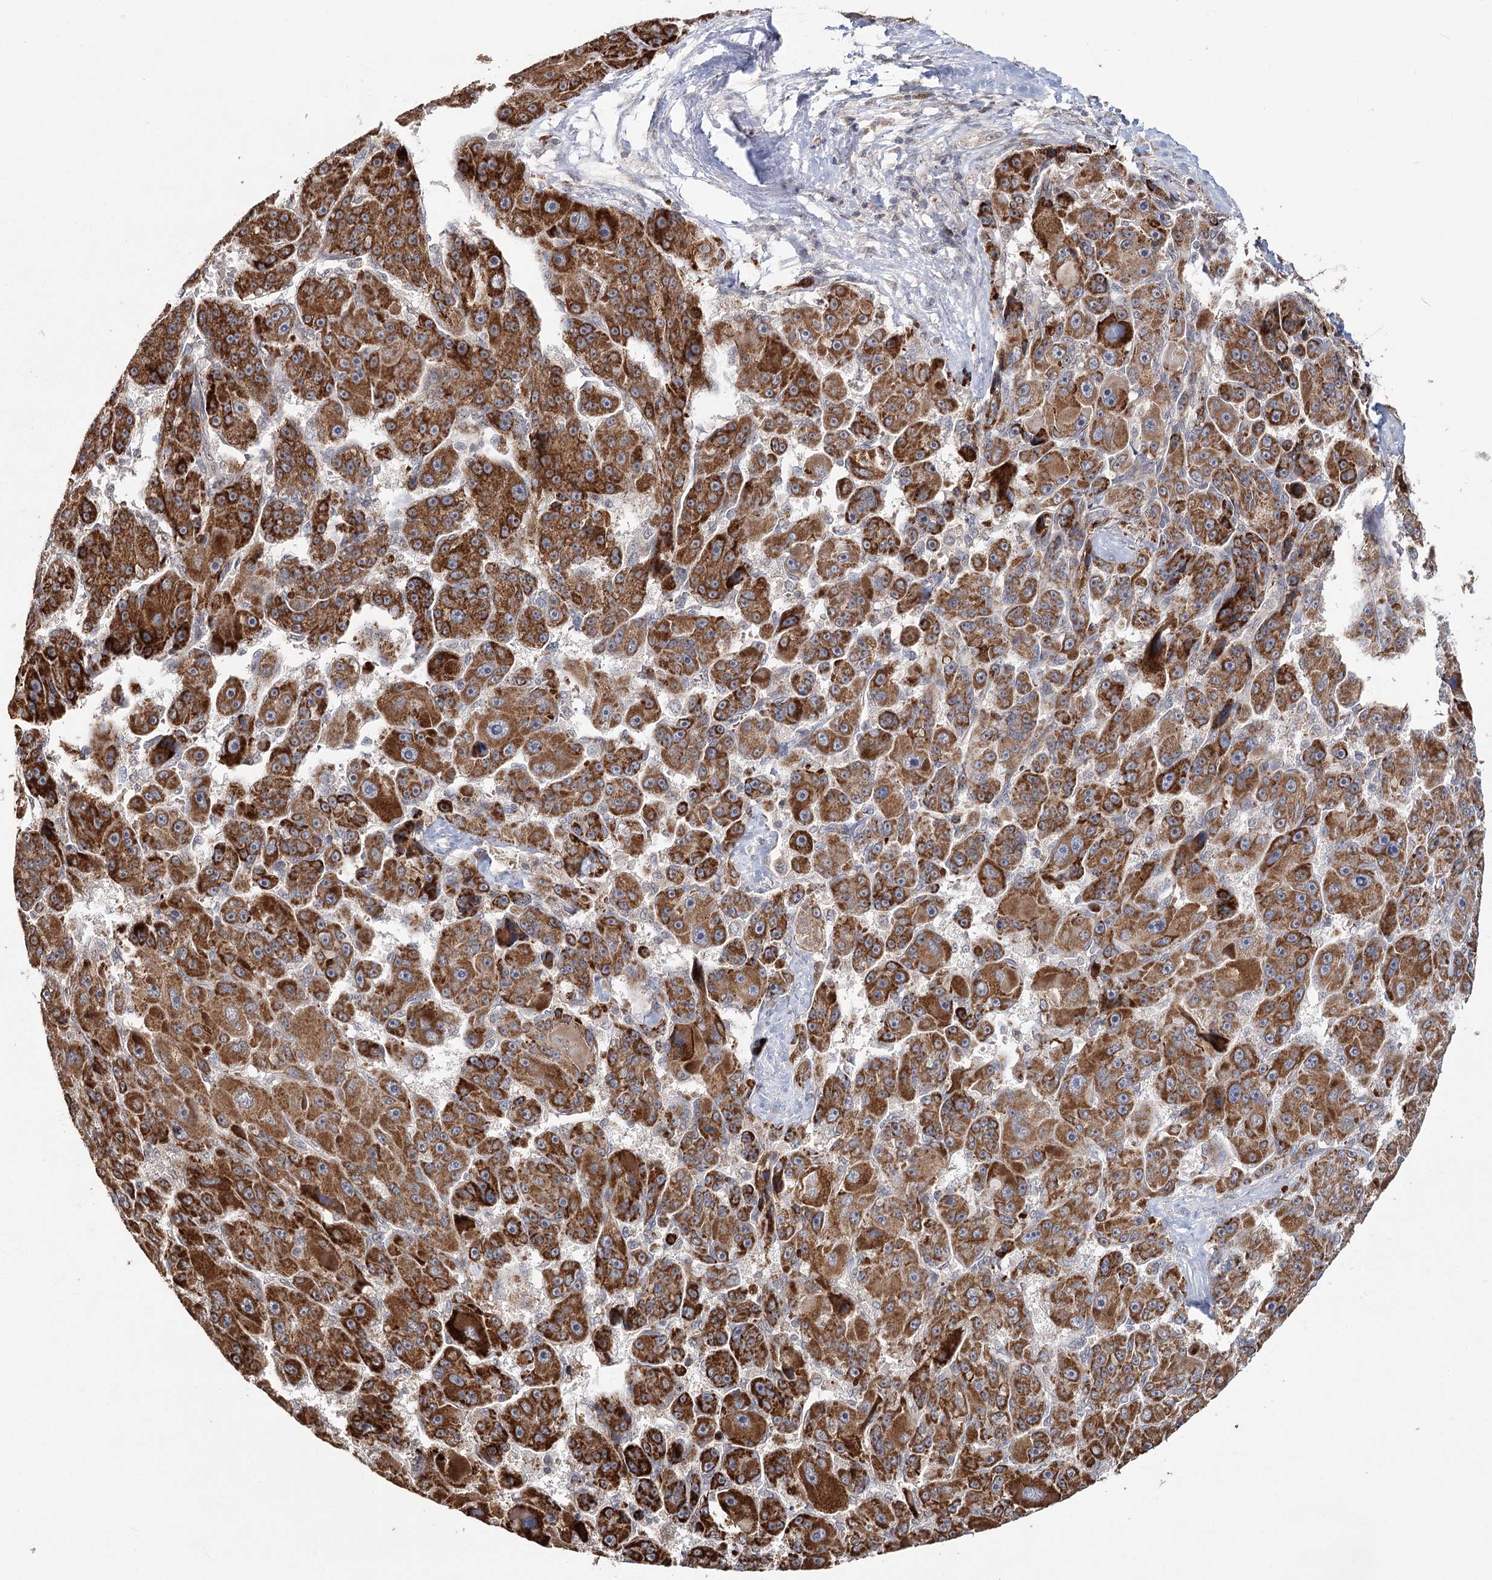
{"staining": {"intensity": "strong", "quantity": ">75%", "location": "cytoplasmic/membranous"}, "tissue": "liver cancer", "cell_type": "Tumor cells", "image_type": "cancer", "snomed": [{"axis": "morphology", "description": "Carcinoma, Hepatocellular, NOS"}, {"axis": "topography", "description": "Liver"}], "caption": "Liver cancer (hepatocellular carcinoma) stained with a protein marker demonstrates strong staining in tumor cells.", "gene": "ZNRF3", "patient": {"sex": "male", "age": 76}}